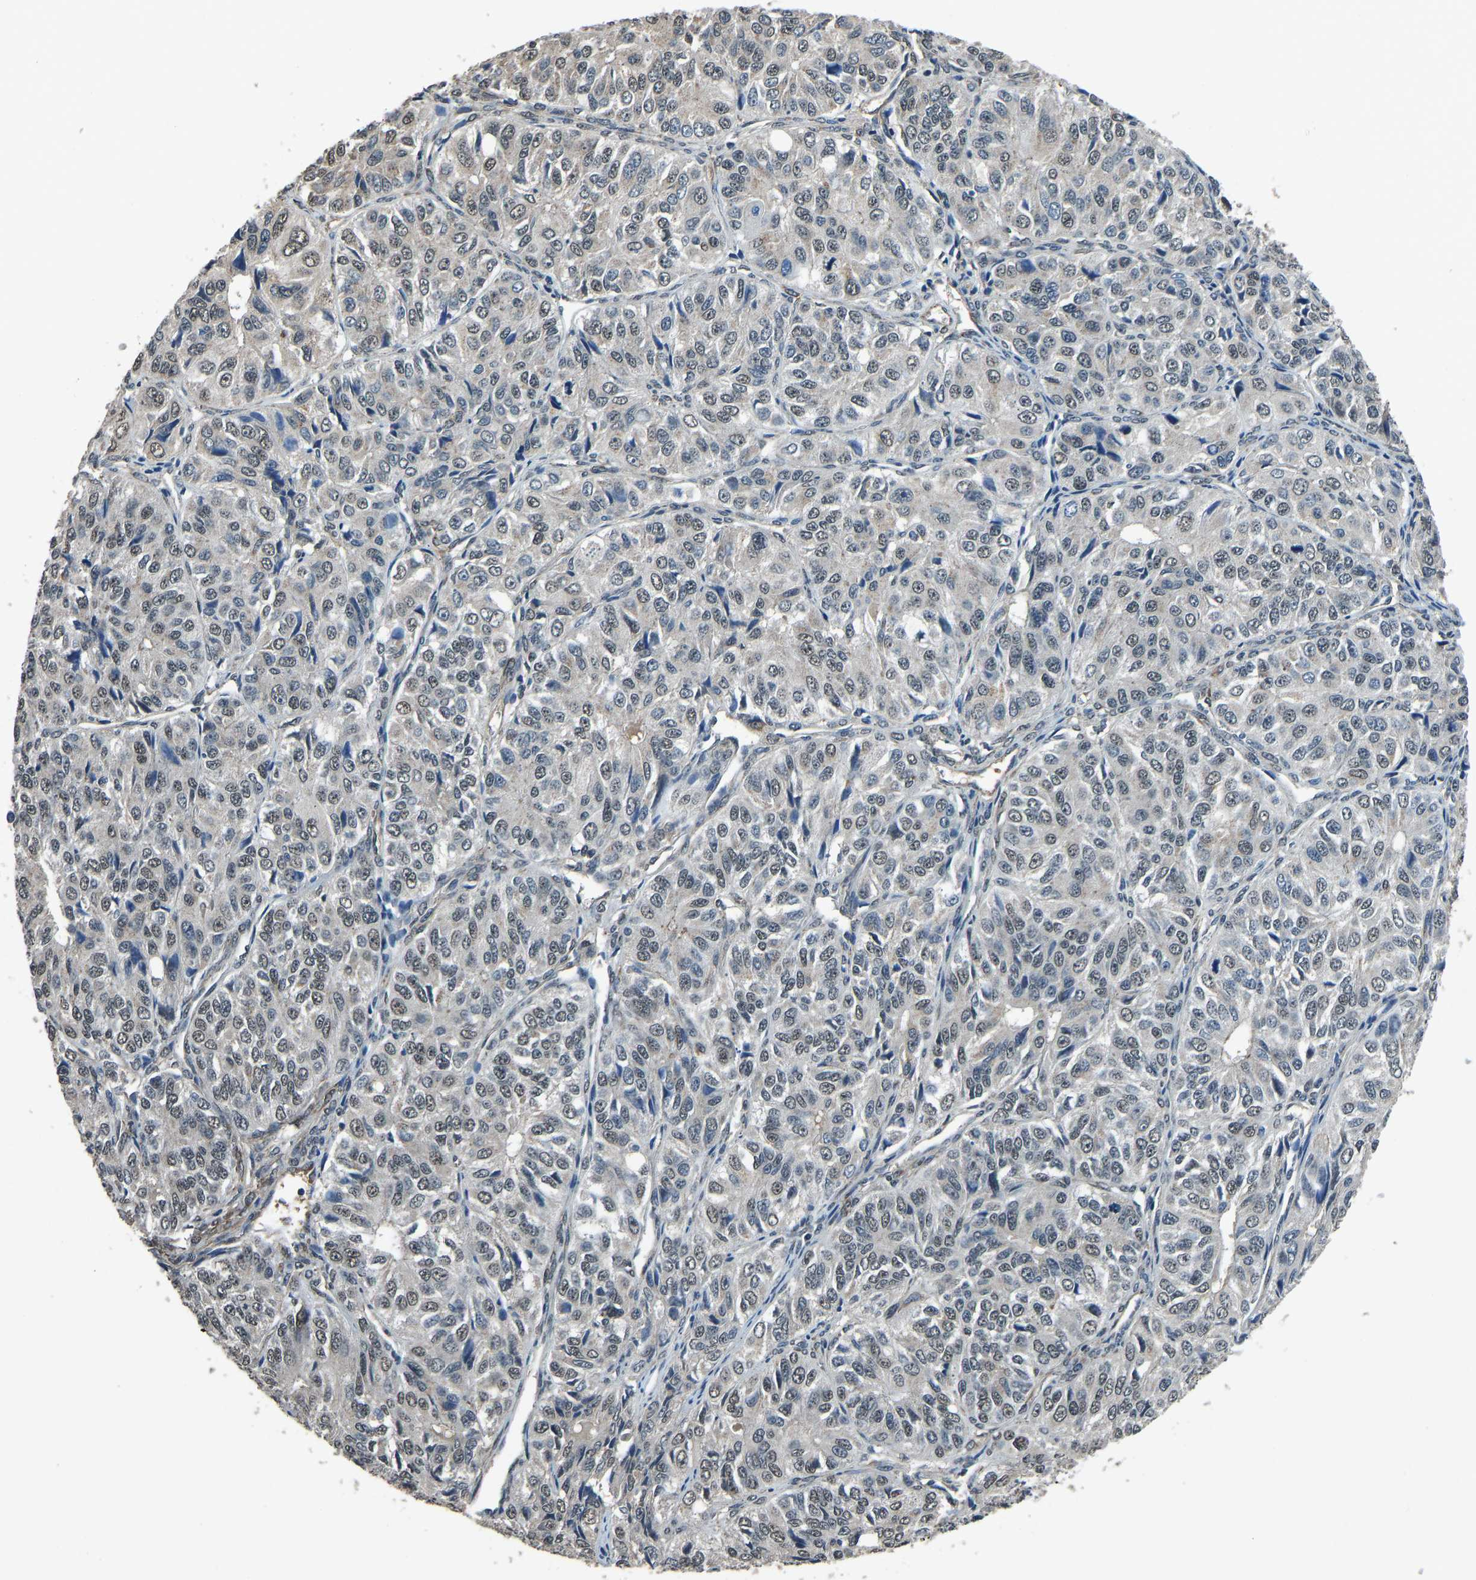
{"staining": {"intensity": "weak", "quantity": "<25%", "location": "nuclear"}, "tissue": "ovarian cancer", "cell_type": "Tumor cells", "image_type": "cancer", "snomed": [{"axis": "morphology", "description": "Carcinoma, endometroid"}, {"axis": "topography", "description": "Ovary"}], "caption": "Immunohistochemistry of ovarian cancer (endometroid carcinoma) reveals no expression in tumor cells. (DAB (3,3'-diaminobenzidine) IHC, high magnification).", "gene": "TOX4", "patient": {"sex": "female", "age": 51}}